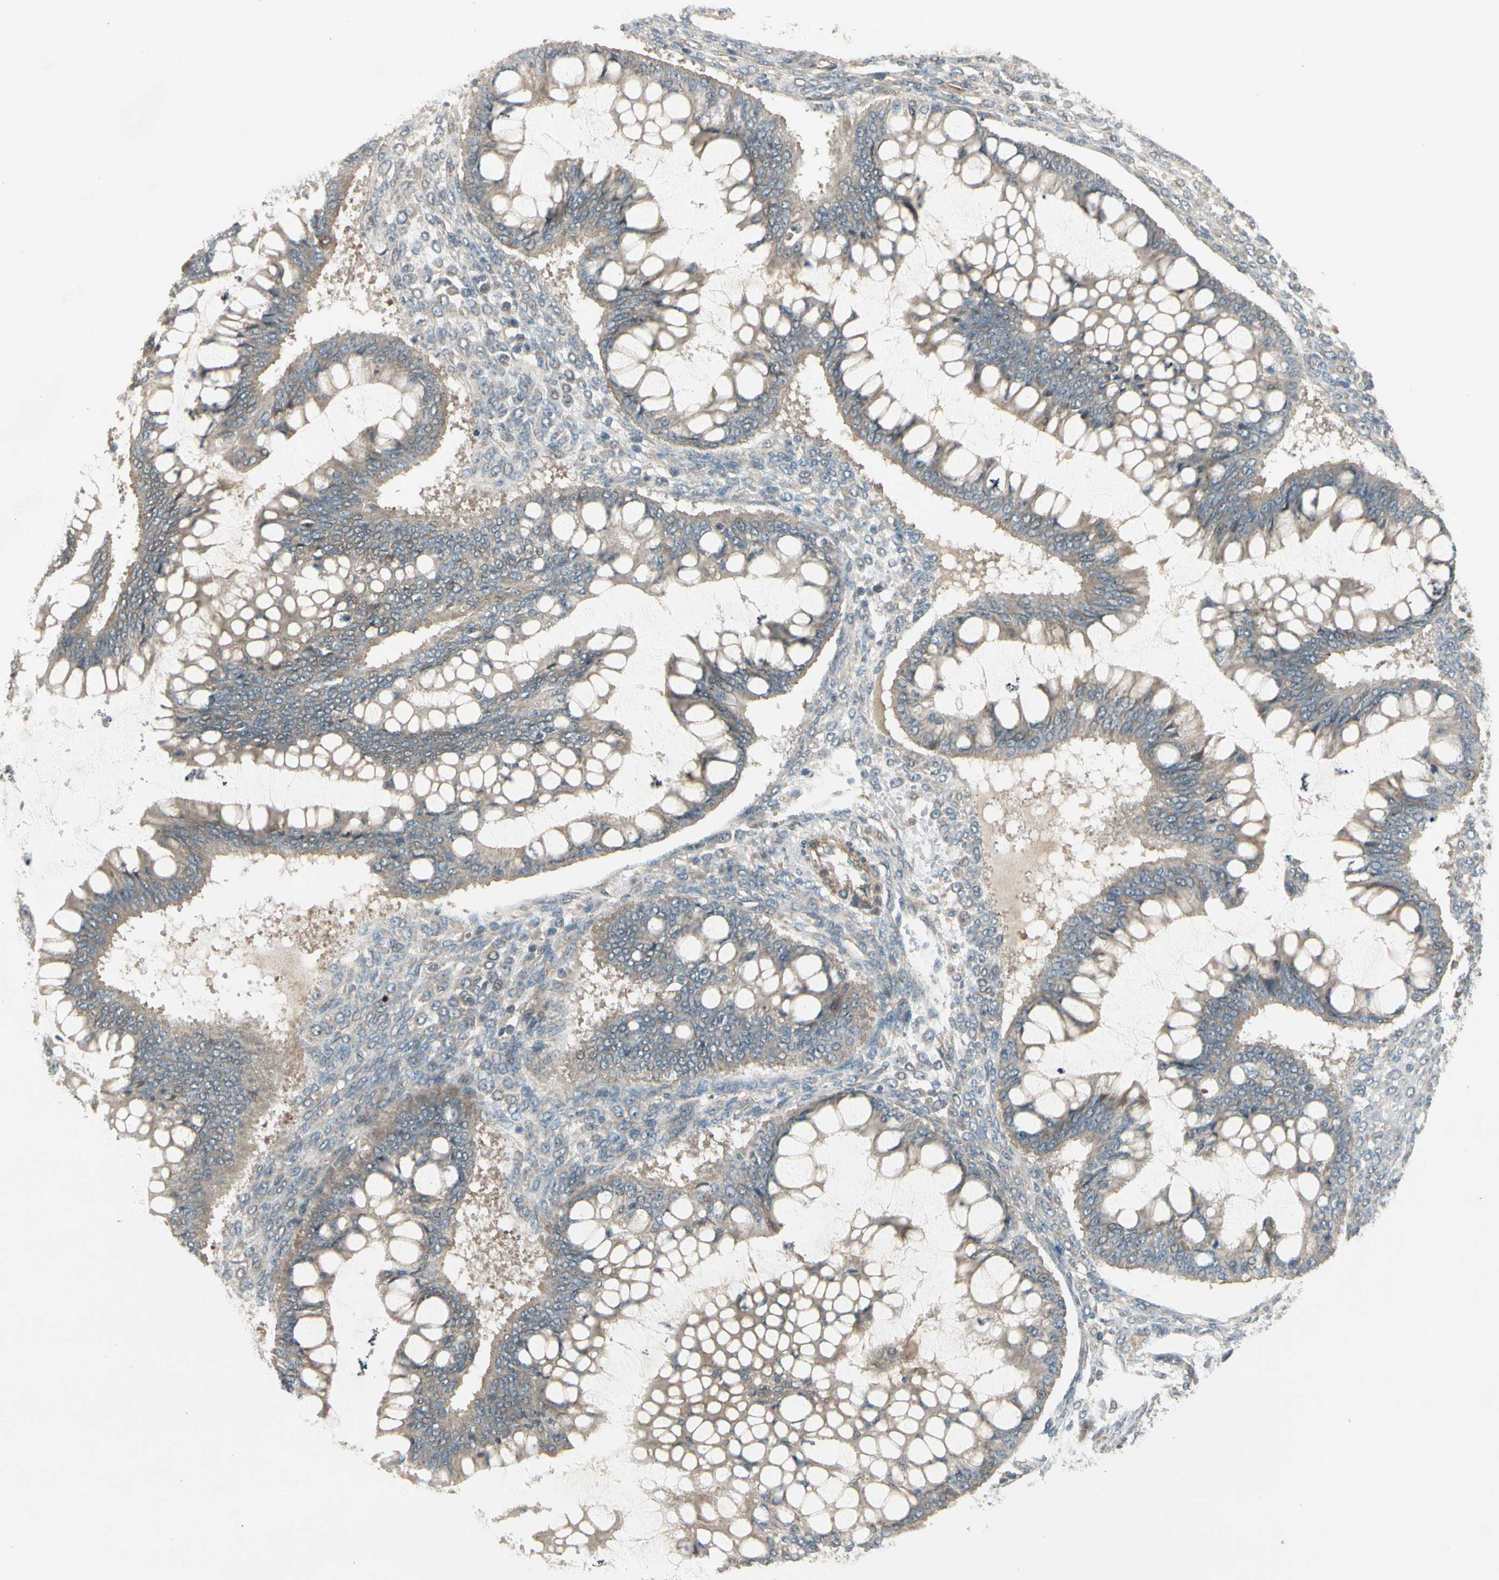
{"staining": {"intensity": "weak", "quantity": ">75%", "location": "cytoplasmic/membranous"}, "tissue": "ovarian cancer", "cell_type": "Tumor cells", "image_type": "cancer", "snomed": [{"axis": "morphology", "description": "Cystadenocarcinoma, mucinous, NOS"}, {"axis": "topography", "description": "Ovary"}], "caption": "Ovarian cancer (mucinous cystadenocarcinoma) stained with a brown dye displays weak cytoplasmic/membranous positive expression in approximately >75% of tumor cells.", "gene": "ACVR1", "patient": {"sex": "female", "age": 73}}